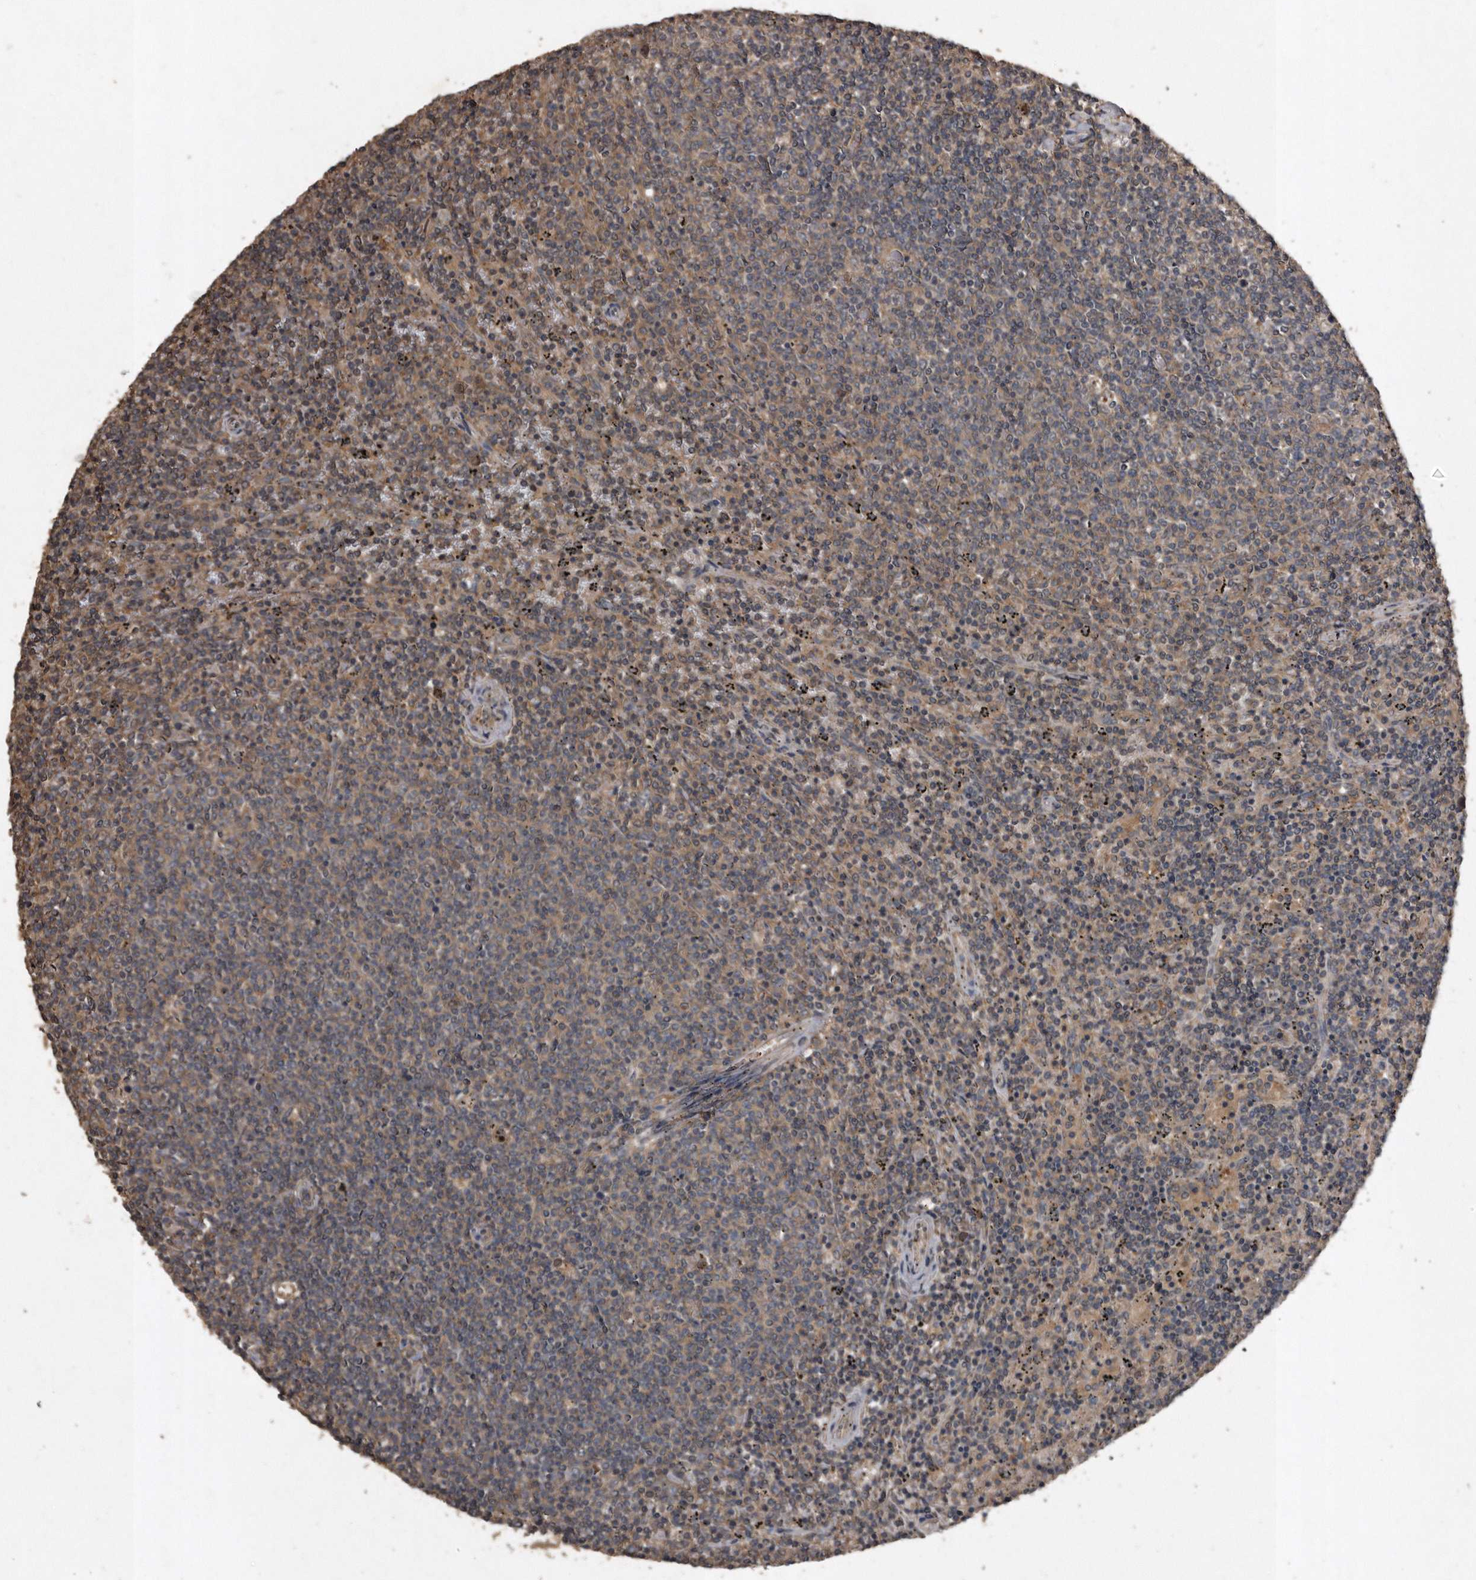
{"staining": {"intensity": "weak", "quantity": "25%-75%", "location": "cytoplasmic/membranous"}, "tissue": "lymphoma", "cell_type": "Tumor cells", "image_type": "cancer", "snomed": [{"axis": "morphology", "description": "Malignant lymphoma, non-Hodgkin's type, Low grade"}, {"axis": "topography", "description": "Spleen"}], "caption": "Human lymphoma stained with a brown dye exhibits weak cytoplasmic/membranous positive staining in approximately 25%-75% of tumor cells.", "gene": "NRBP1", "patient": {"sex": "female", "age": 50}}